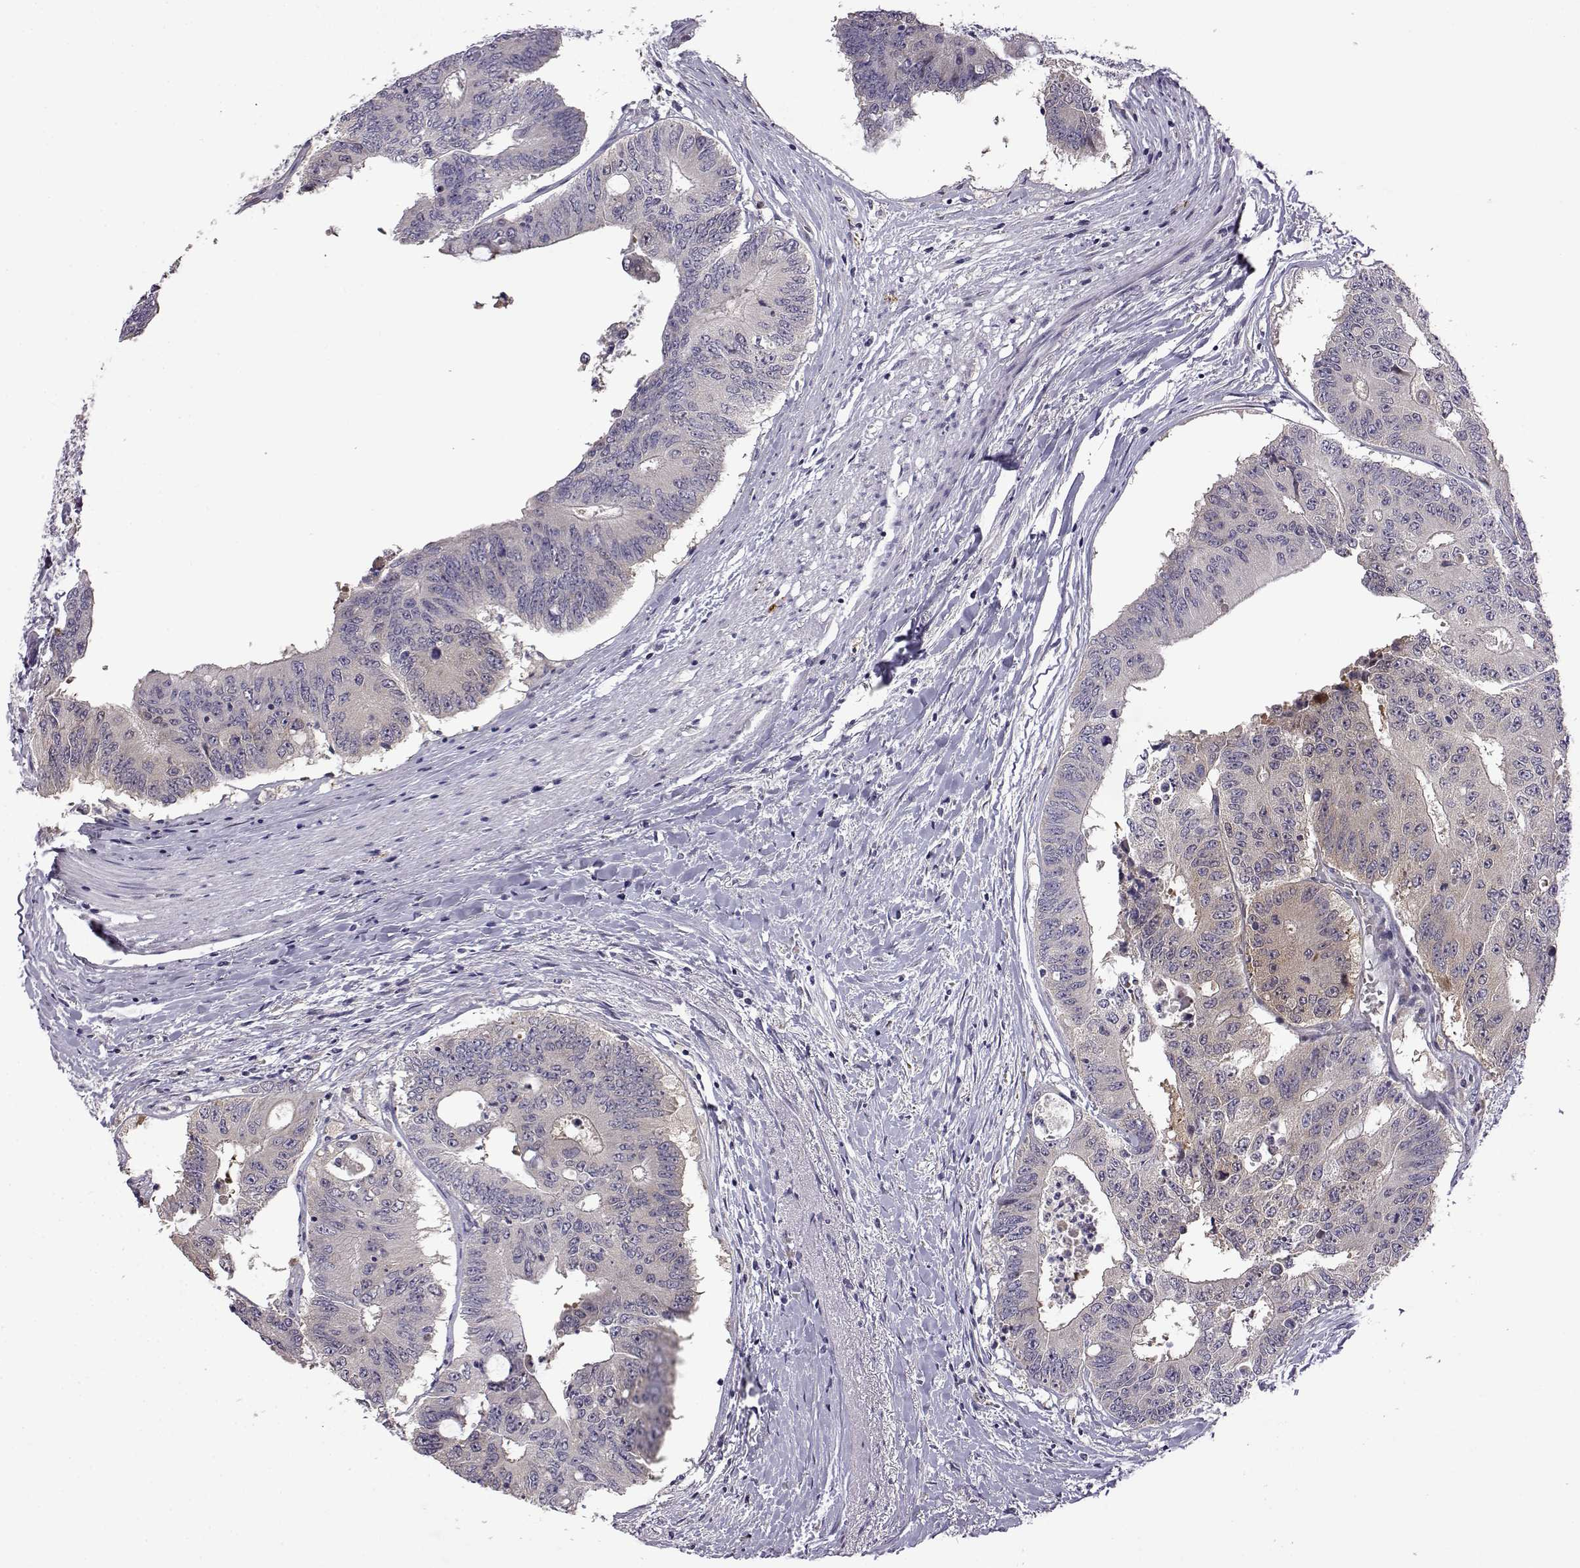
{"staining": {"intensity": "negative", "quantity": "none", "location": "none"}, "tissue": "colorectal cancer", "cell_type": "Tumor cells", "image_type": "cancer", "snomed": [{"axis": "morphology", "description": "Adenocarcinoma, NOS"}, {"axis": "topography", "description": "Rectum"}], "caption": "Tumor cells are negative for brown protein staining in colorectal cancer (adenocarcinoma).", "gene": "VGF", "patient": {"sex": "male", "age": 59}}